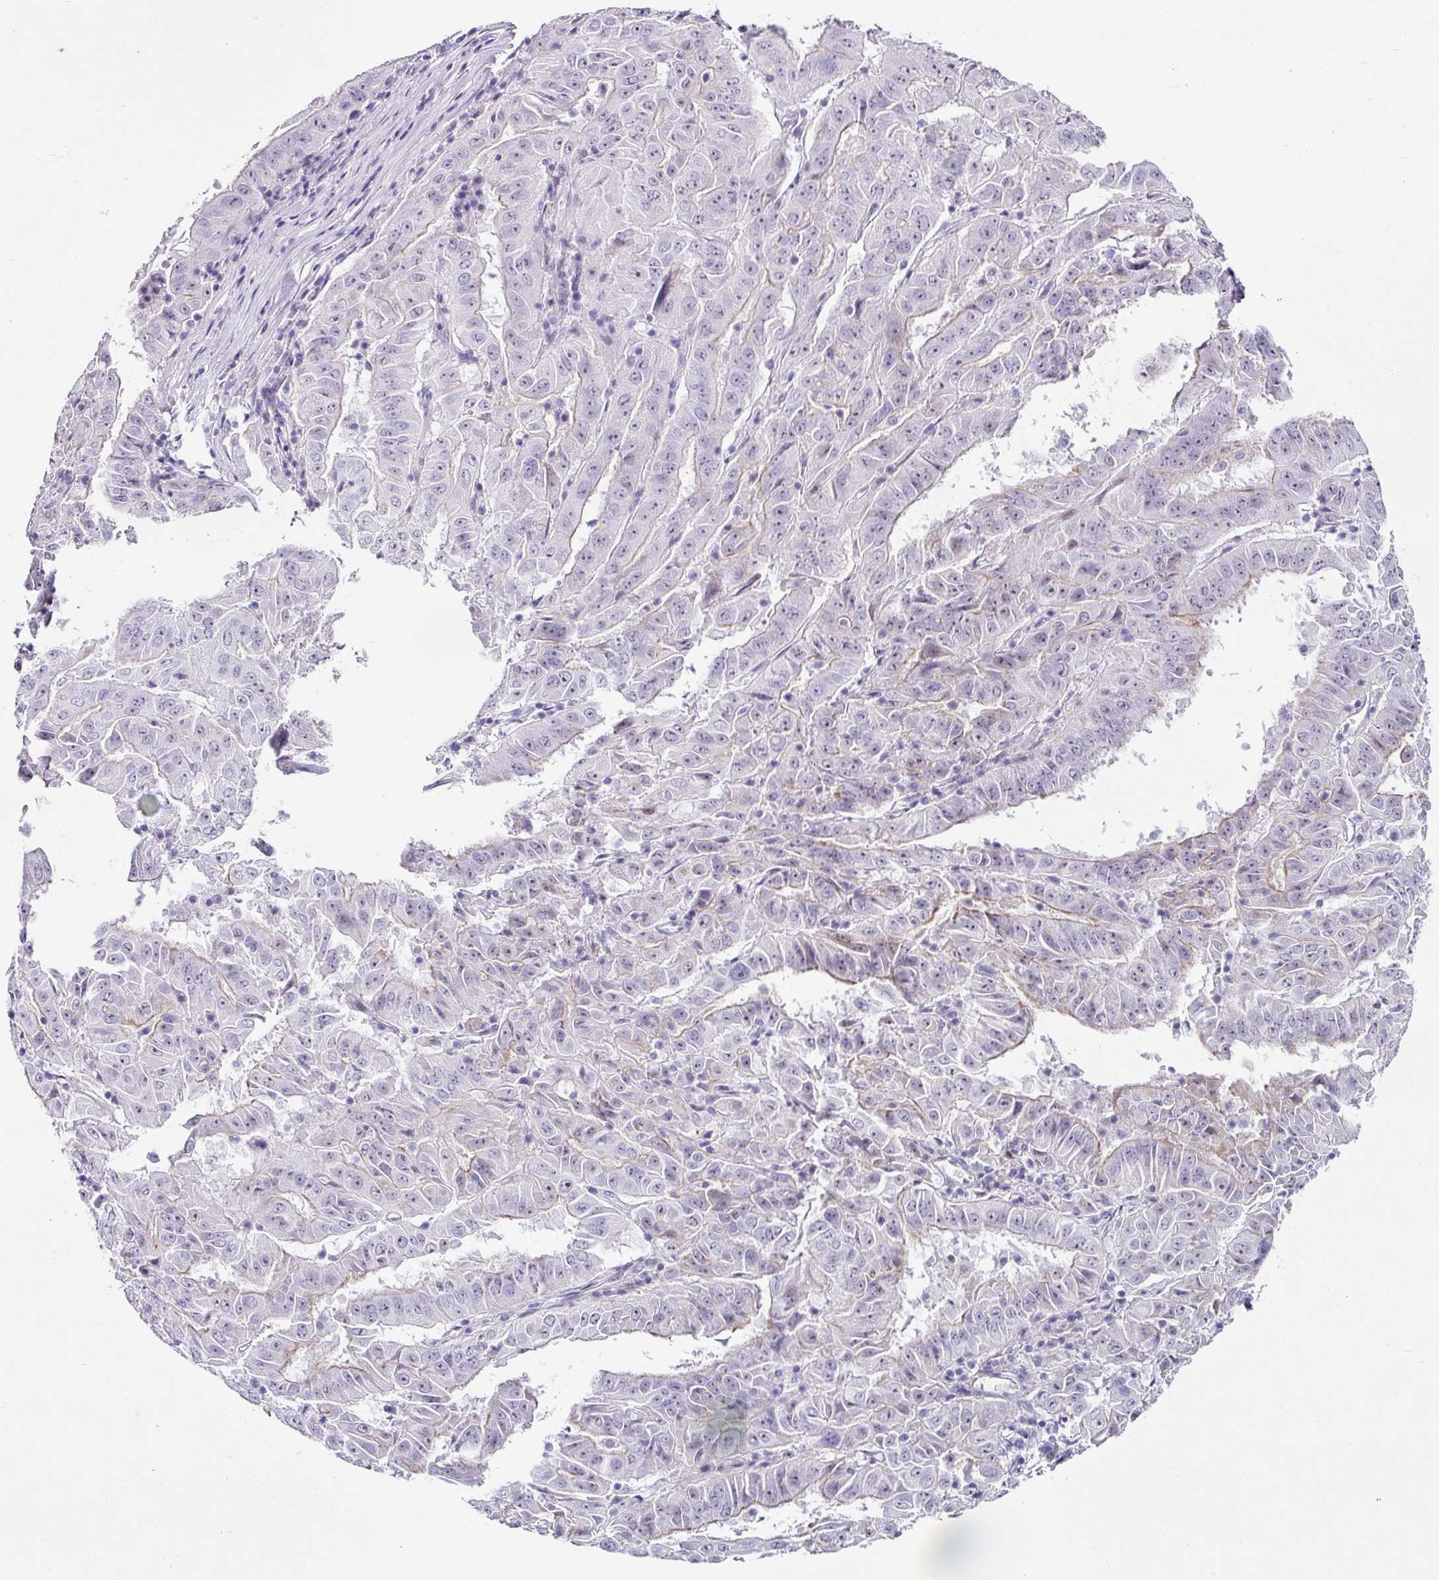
{"staining": {"intensity": "negative", "quantity": "none", "location": "none"}, "tissue": "pancreatic cancer", "cell_type": "Tumor cells", "image_type": "cancer", "snomed": [{"axis": "morphology", "description": "Adenocarcinoma, NOS"}, {"axis": "topography", "description": "Pancreas"}], "caption": "Tumor cells show no significant staining in pancreatic cancer.", "gene": "TRA2A", "patient": {"sex": "male", "age": 63}}